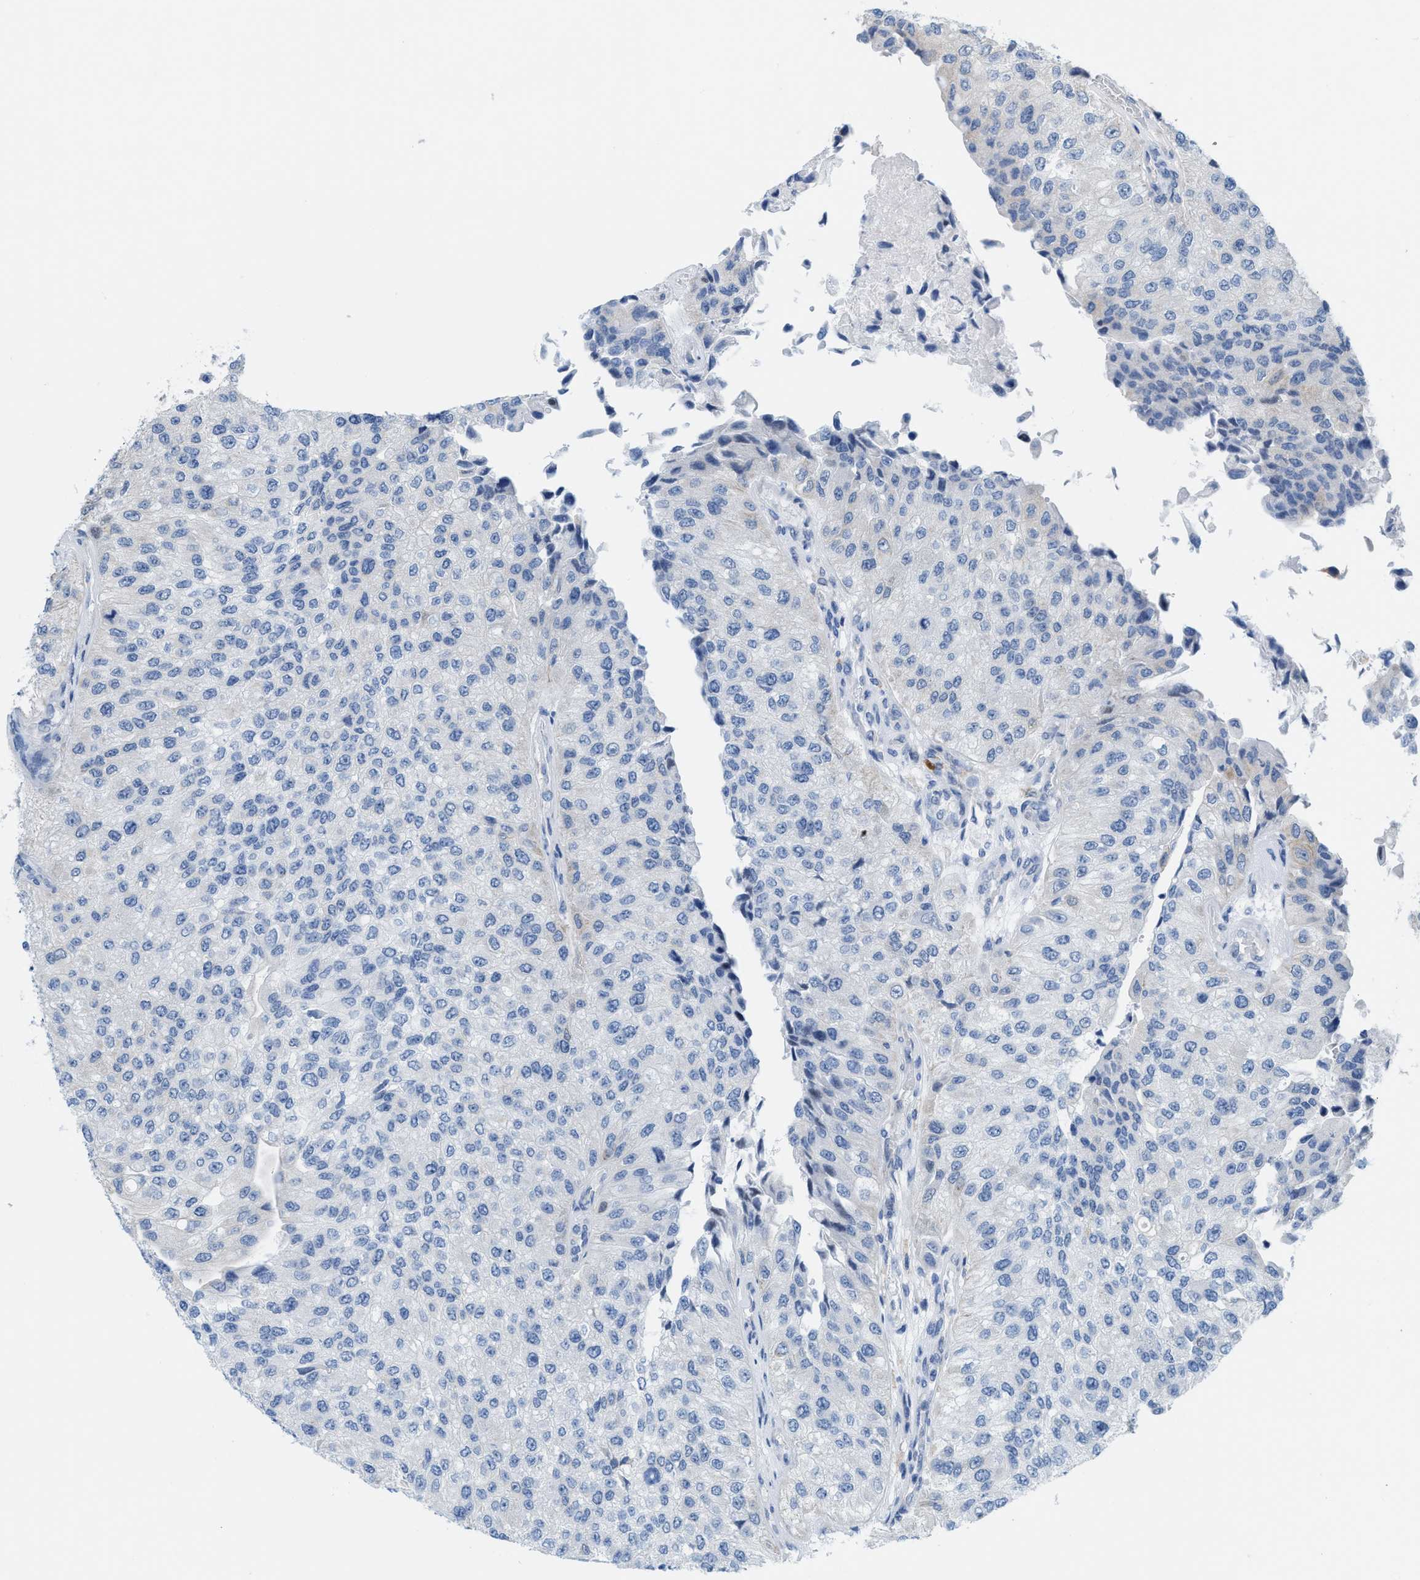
{"staining": {"intensity": "negative", "quantity": "none", "location": "none"}, "tissue": "urothelial cancer", "cell_type": "Tumor cells", "image_type": "cancer", "snomed": [{"axis": "morphology", "description": "Urothelial carcinoma, High grade"}, {"axis": "topography", "description": "Kidney"}, {"axis": "topography", "description": "Urinary bladder"}], "caption": "Protein analysis of urothelial cancer displays no significant staining in tumor cells.", "gene": "KIFC3", "patient": {"sex": "male", "age": 77}}